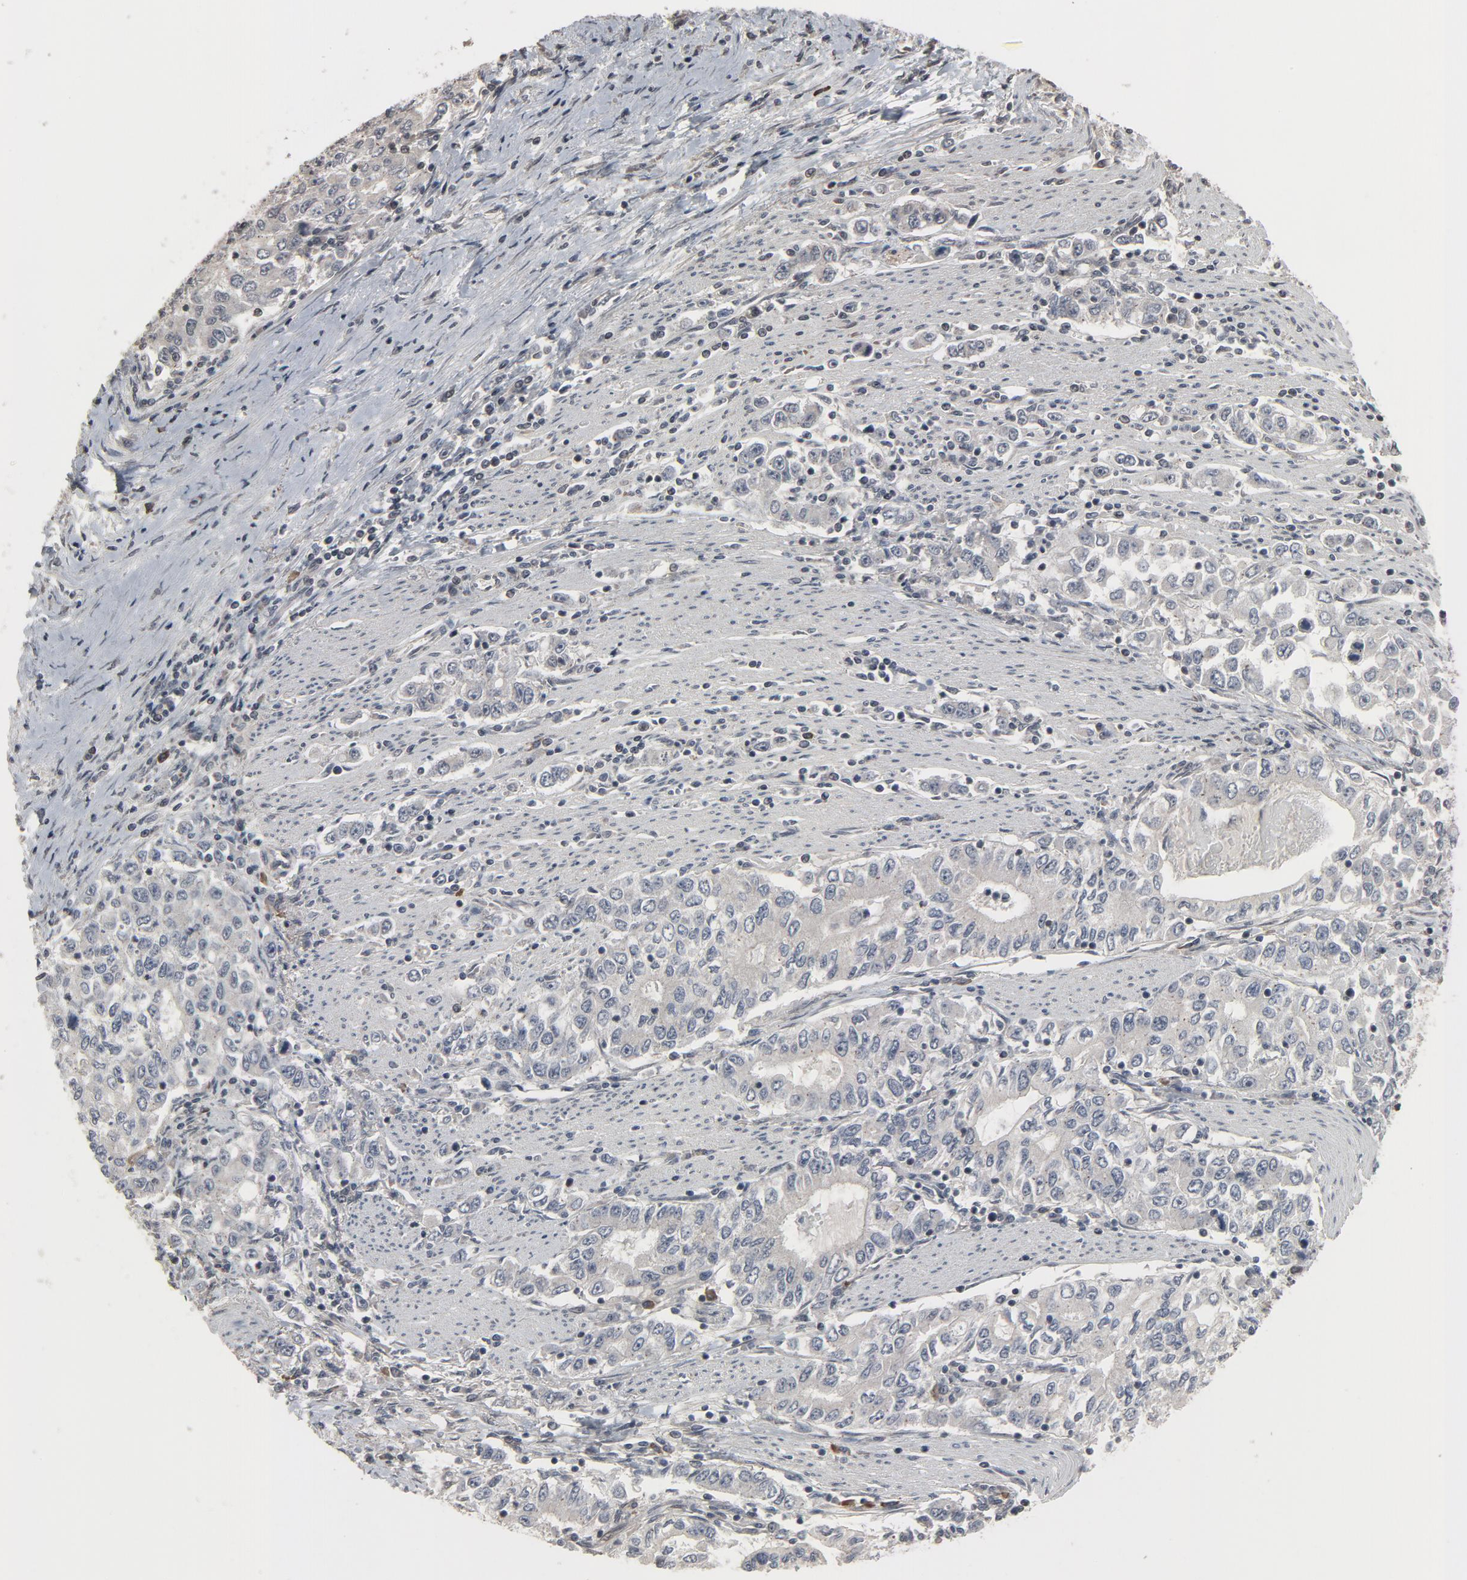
{"staining": {"intensity": "negative", "quantity": "none", "location": "none"}, "tissue": "stomach cancer", "cell_type": "Tumor cells", "image_type": "cancer", "snomed": [{"axis": "morphology", "description": "Adenocarcinoma, NOS"}, {"axis": "topography", "description": "Stomach, lower"}], "caption": "Adenocarcinoma (stomach) stained for a protein using immunohistochemistry (IHC) exhibits no expression tumor cells.", "gene": "POM121", "patient": {"sex": "female", "age": 72}}